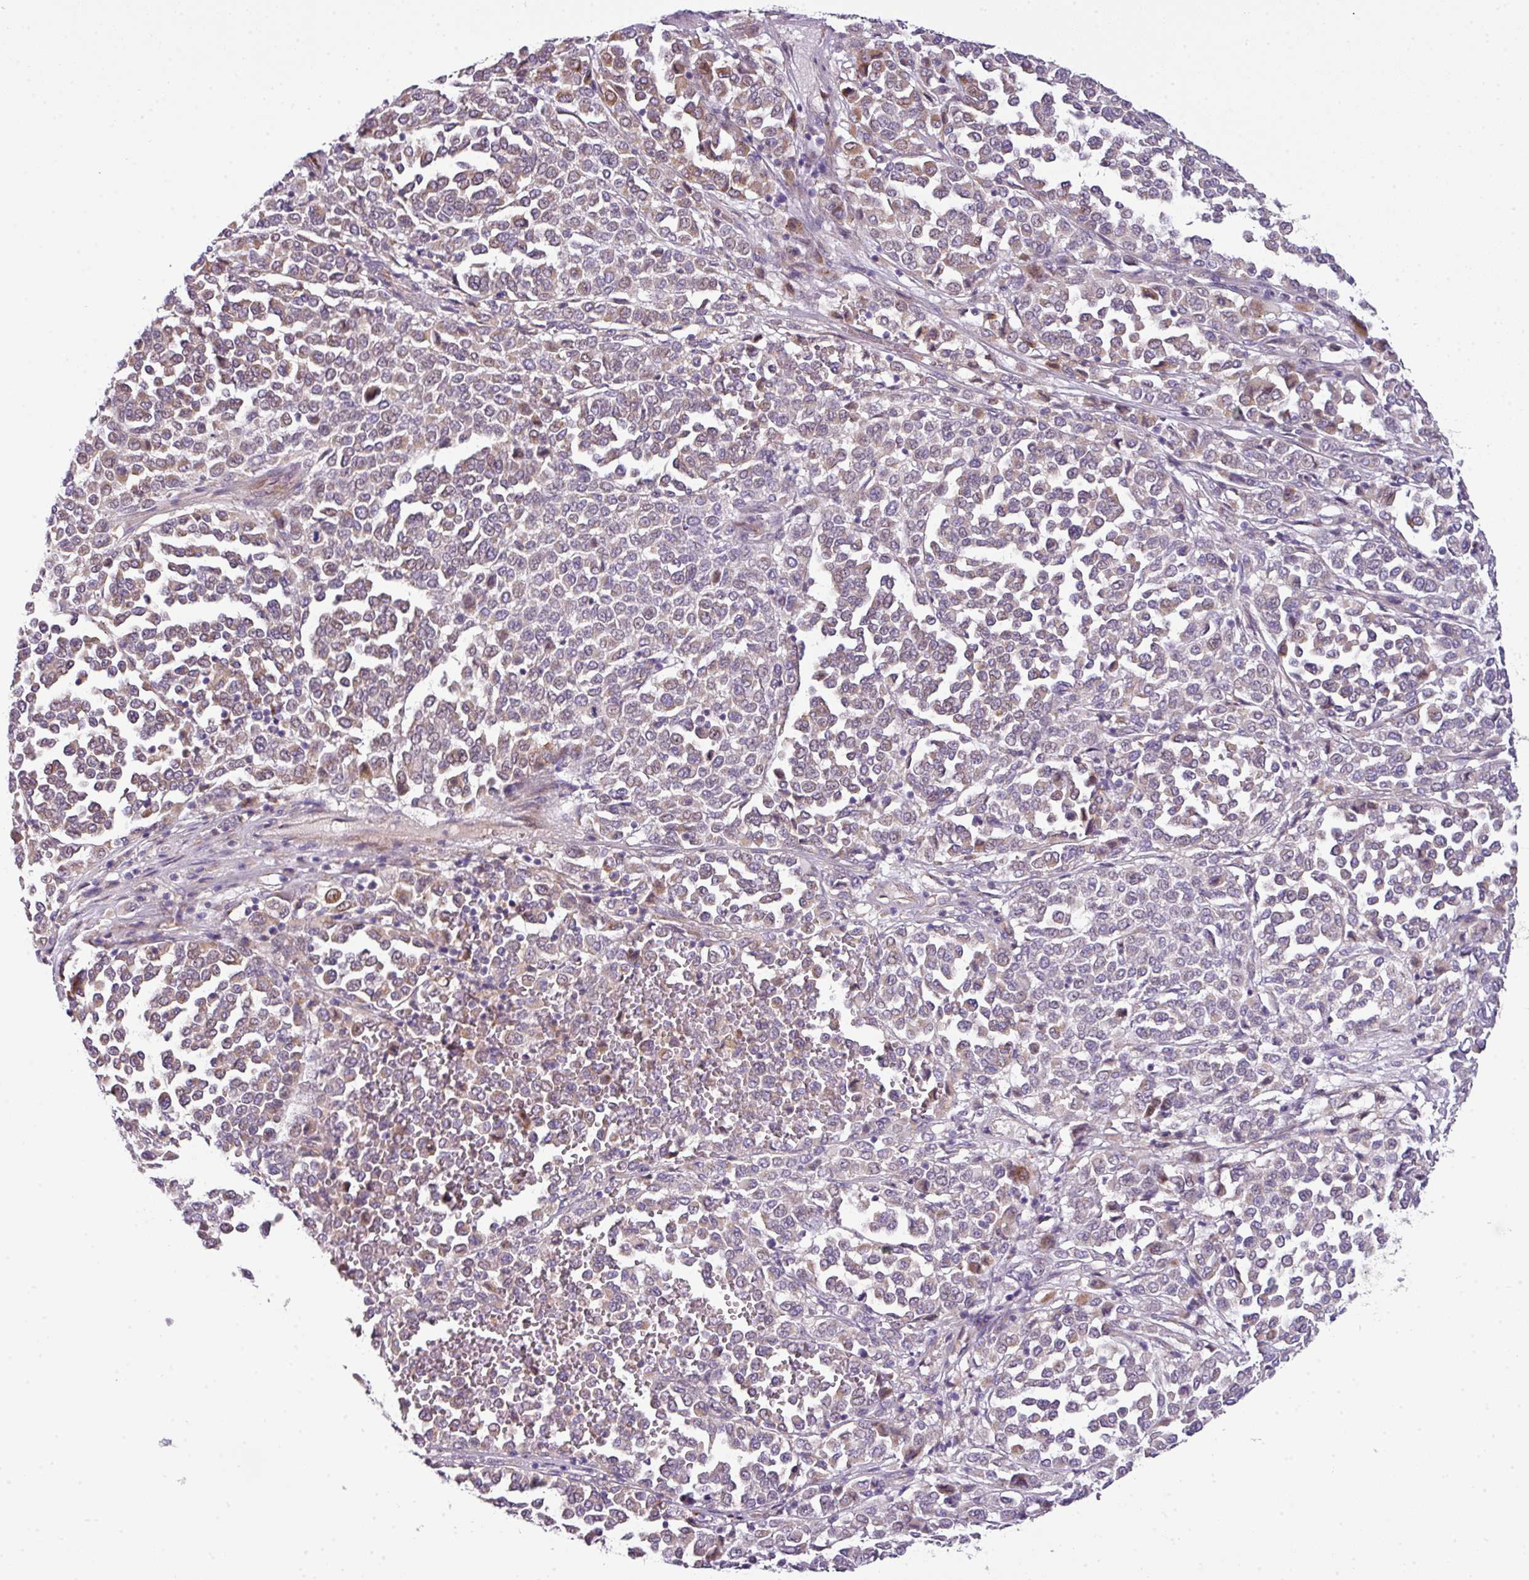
{"staining": {"intensity": "weak", "quantity": "25%-75%", "location": "cytoplasmic/membranous"}, "tissue": "melanoma", "cell_type": "Tumor cells", "image_type": "cancer", "snomed": [{"axis": "morphology", "description": "Malignant melanoma, Metastatic site"}, {"axis": "topography", "description": "Pancreas"}], "caption": "A brown stain highlights weak cytoplasmic/membranous staining of a protein in human melanoma tumor cells. (DAB IHC, brown staining for protein, blue staining for nuclei).", "gene": "PIK3R5", "patient": {"sex": "female", "age": 30}}